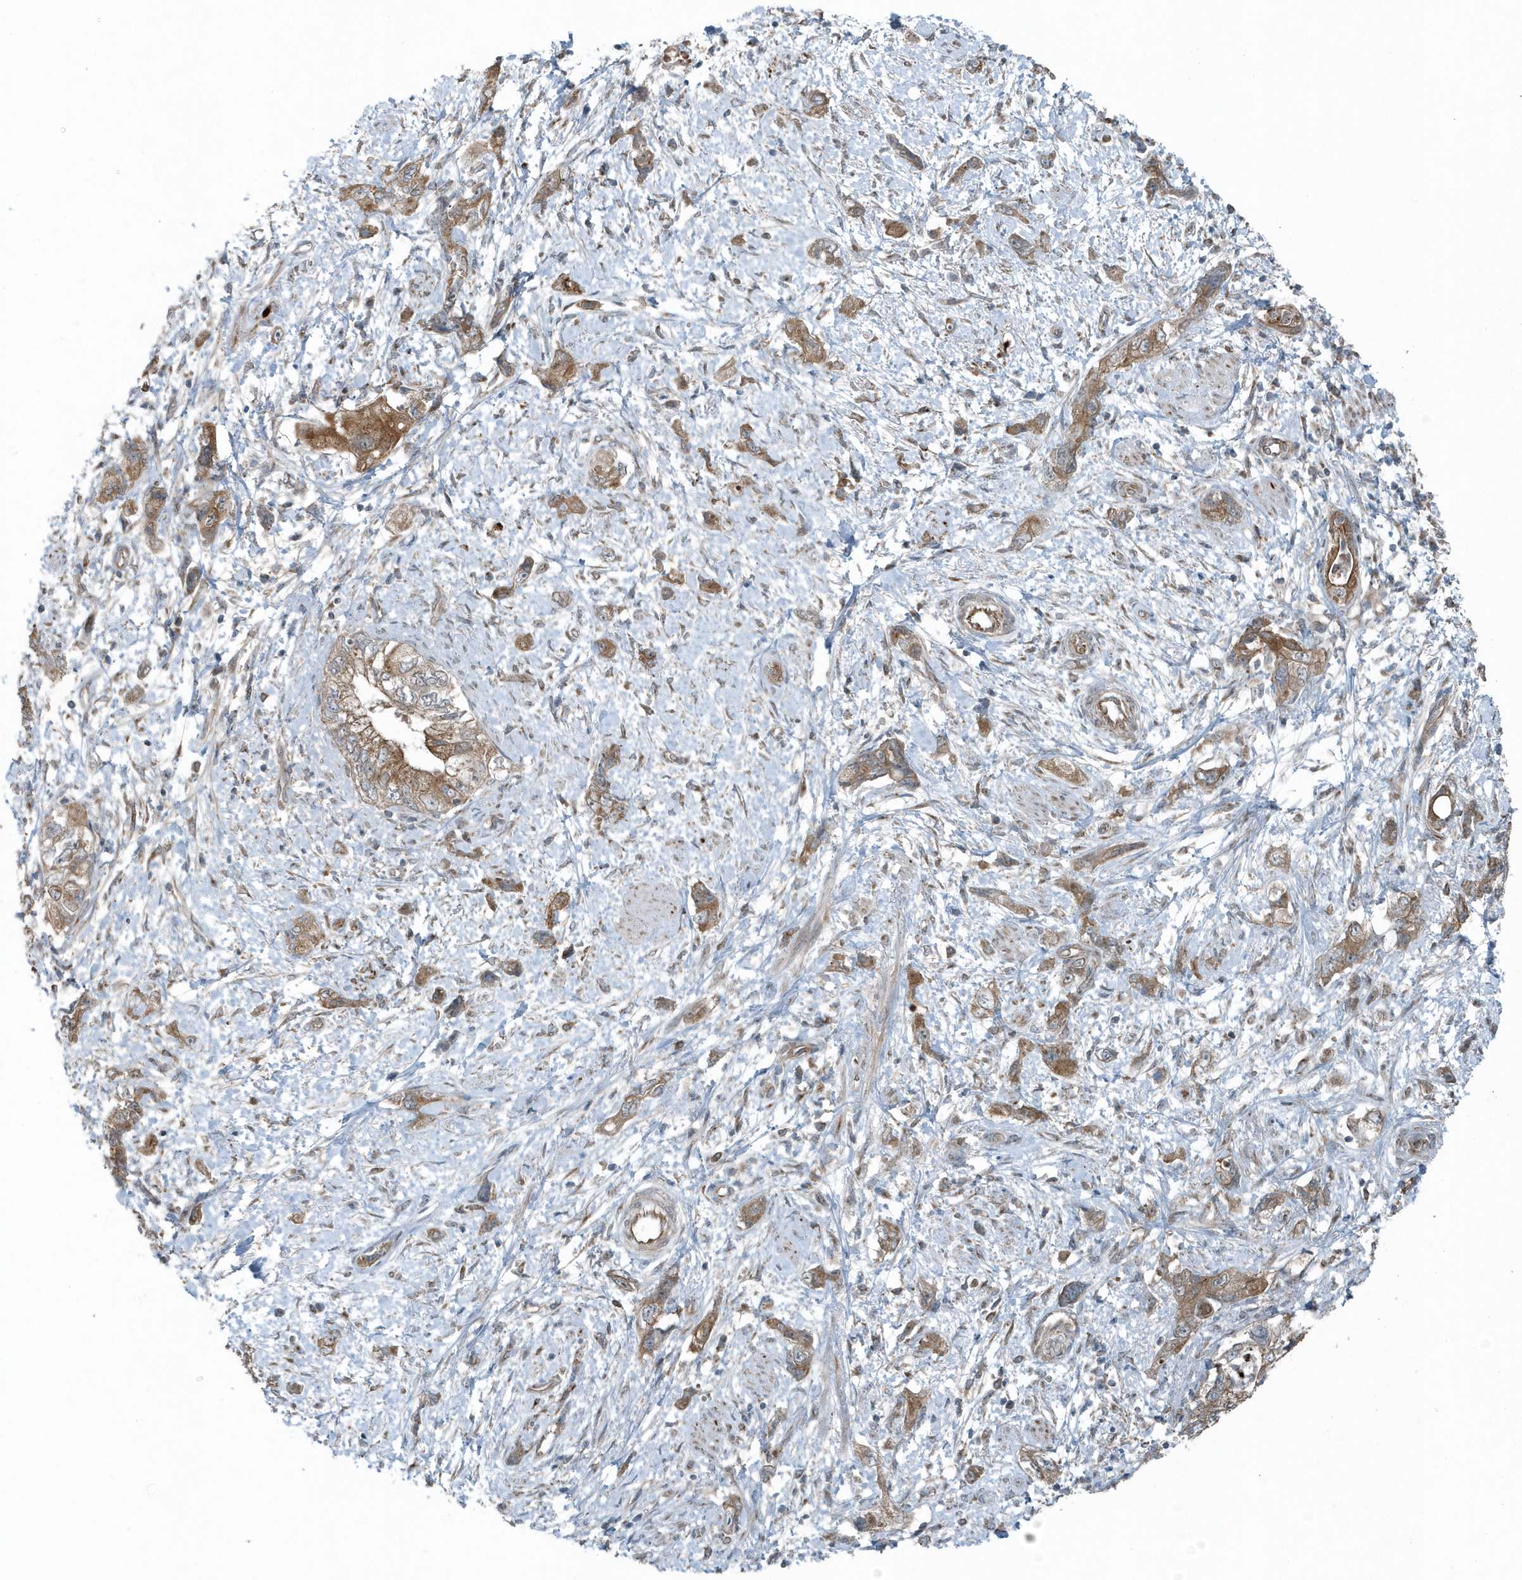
{"staining": {"intensity": "moderate", "quantity": ">75%", "location": "cytoplasmic/membranous"}, "tissue": "pancreatic cancer", "cell_type": "Tumor cells", "image_type": "cancer", "snomed": [{"axis": "morphology", "description": "Adenocarcinoma, NOS"}, {"axis": "topography", "description": "Pancreas"}], "caption": "Human adenocarcinoma (pancreatic) stained with a brown dye shows moderate cytoplasmic/membranous positive staining in about >75% of tumor cells.", "gene": "GCC2", "patient": {"sex": "female", "age": 73}}